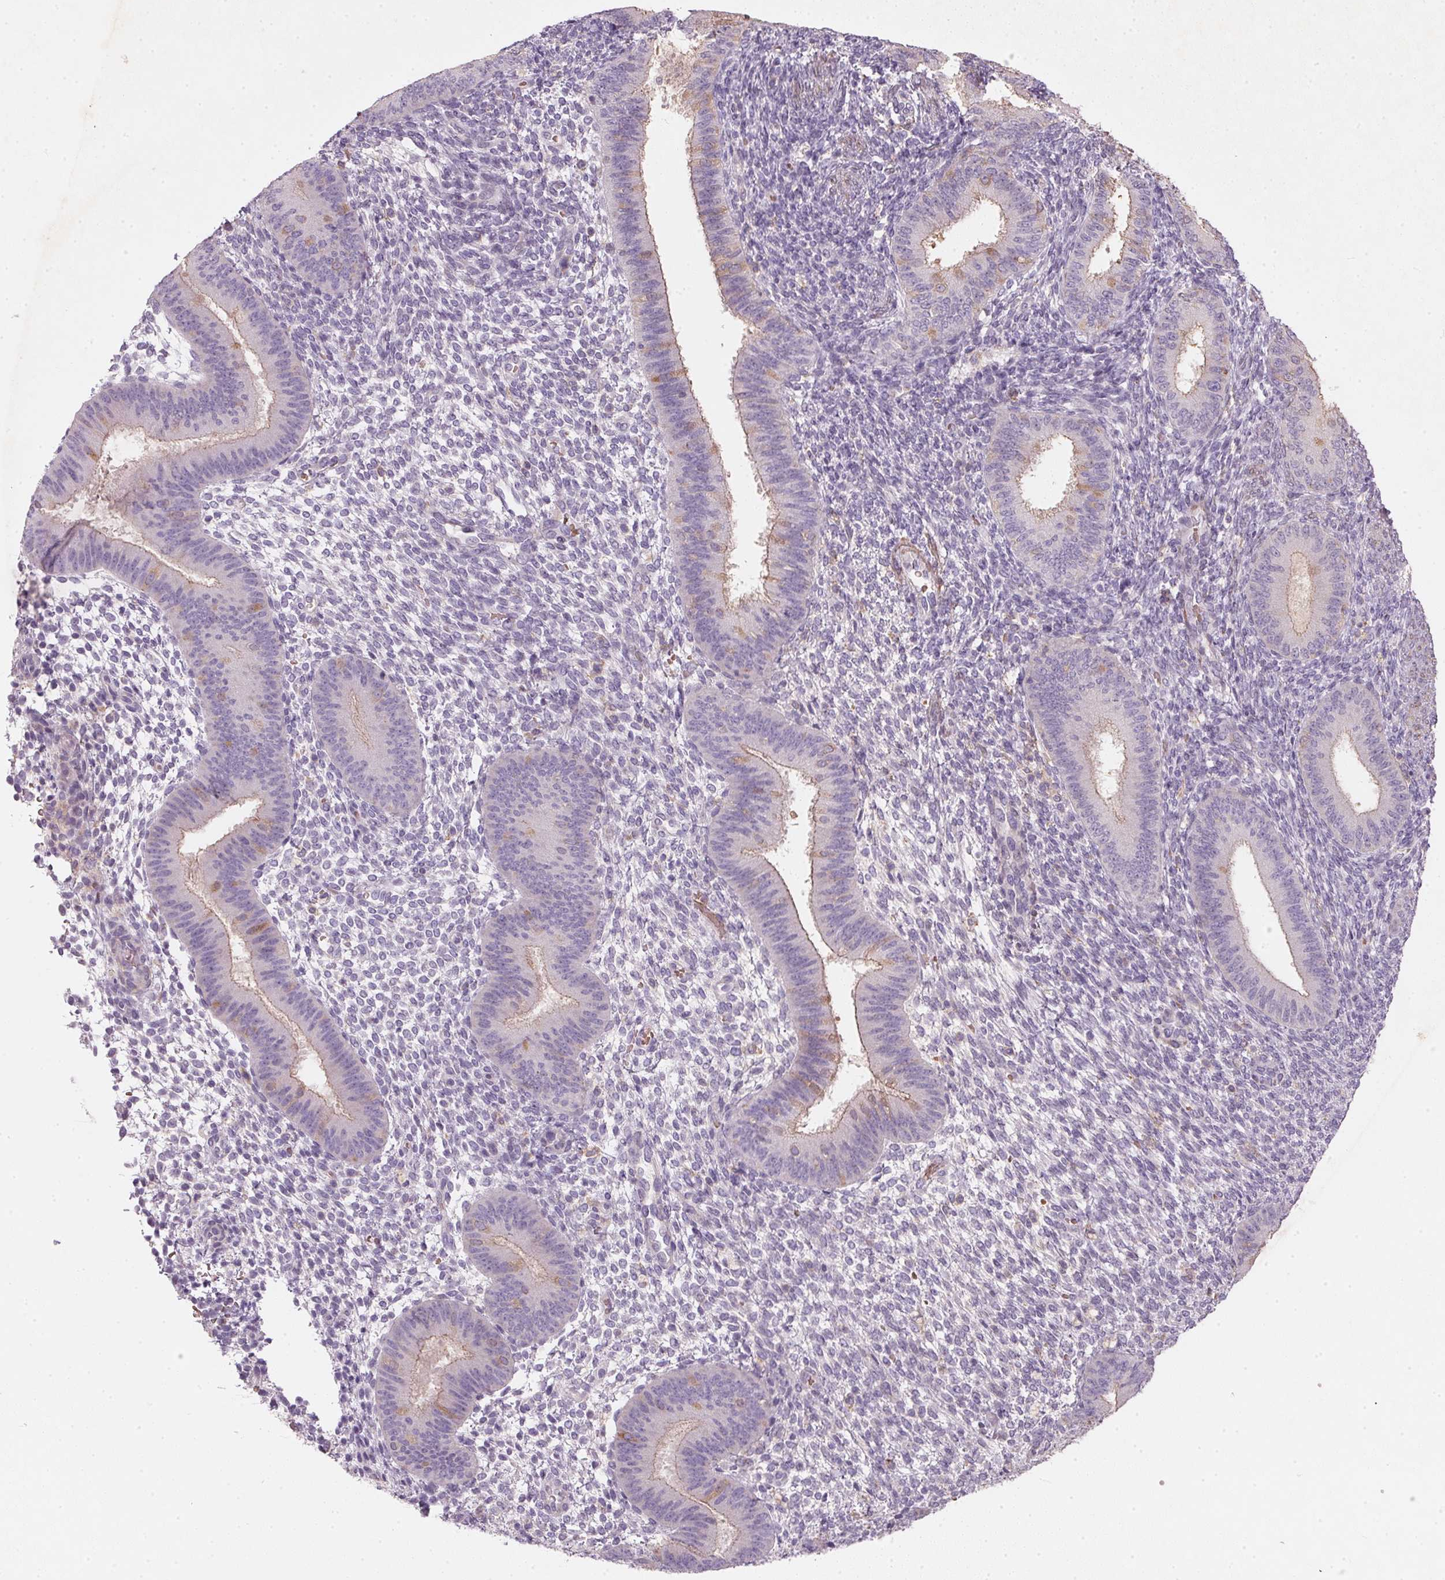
{"staining": {"intensity": "negative", "quantity": "none", "location": "none"}, "tissue": "endometrium", "cell_type": "Cells in endometrial stroma", "image_type": "normal", "snomed": [{"axis": "morphology", "description": "Normal tissue, NOS"}, {"axis": "topography", "description": "Endometrium"}], "caption": "DAB (3,3'-diaminobenzidine) immunohistochemical staining of benign endometrium displays no significant staining in cells in endometrial stroma.", "gene": "KCNK15", "patient": {"sex": "female", "age": 39}}